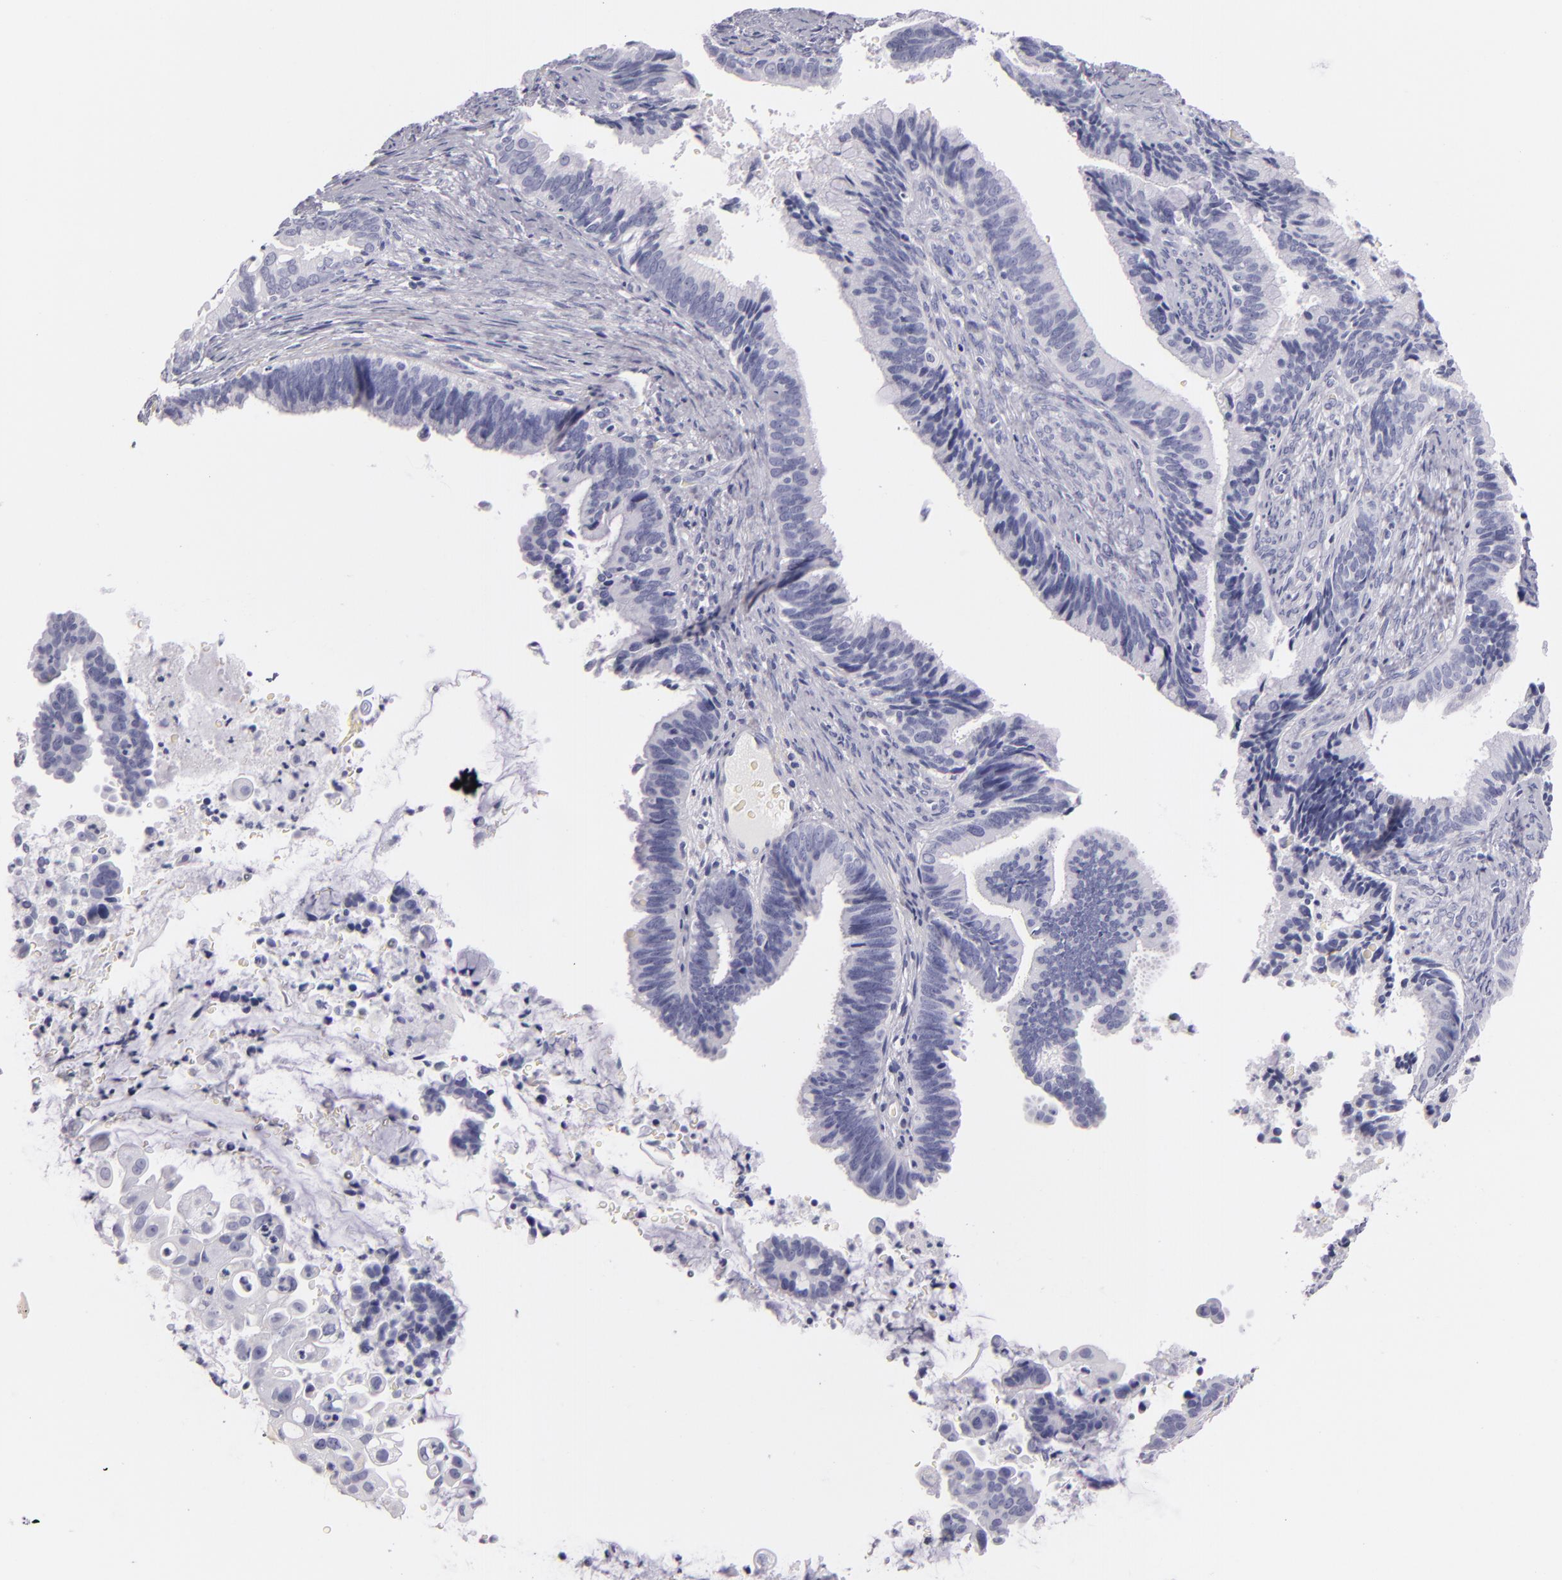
{"staining": {"intensity": "negative", "quantity": "none", "location": "none"}, "tissue": "cervical cancer", "cell_type": "Tumor cells", "image_type": "cancer", "snomed": [{"axis": "morphology", "description": "Adenocarcinoma, NOS"}, {"axis": "topography", "description": "Cervix"}], "caption": "An immunohistochemistry (IHC) histopathology image of adenocarcinoma (cervical) is shown. There is no staining in tumor cells of adenocarcinoma (cervical).", "gene": "FABP1", "patient": {"sex": "female", "age": 47}}